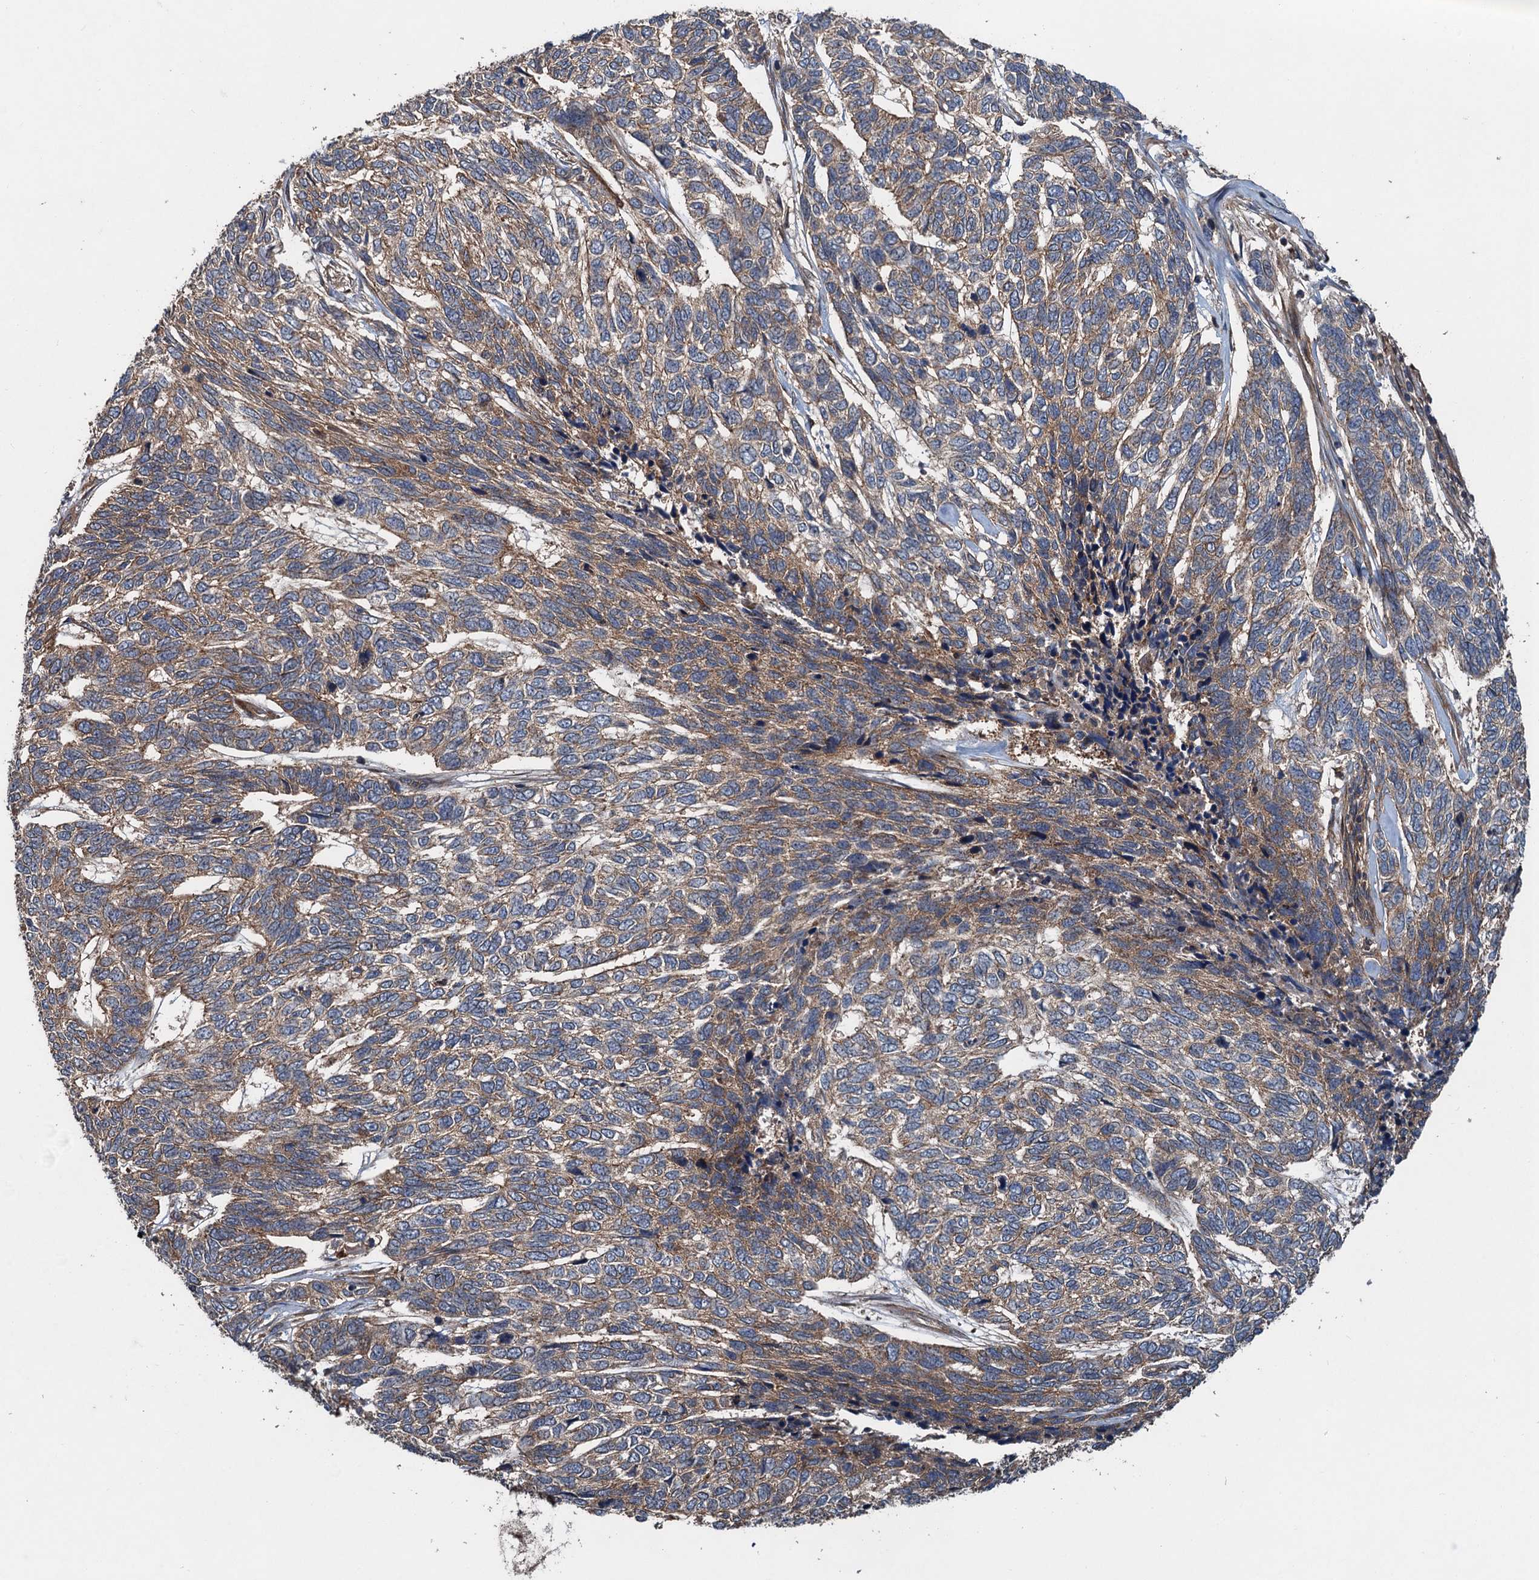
{"staining": {"intensity": "moderate", "quantity": "<25%", "location": "cytoplasmic/membranous"}, "tissue": "skin cancer", "cell_type": "Tumor cells", "image_type": "cancer", "snomed": [{"axis": "morphology", "description": "Basal cell carcinoma"}, {"axis": "topography", "description": "Skin"}], "caption": "Tumor cells display low levels of moderate cytoplasmic/membranous staining in approximately <25% of cells in human skin cancer (basal cell carcinoma).", "gene": "COG3", "patient": {"sex": "female", "age": 65}}